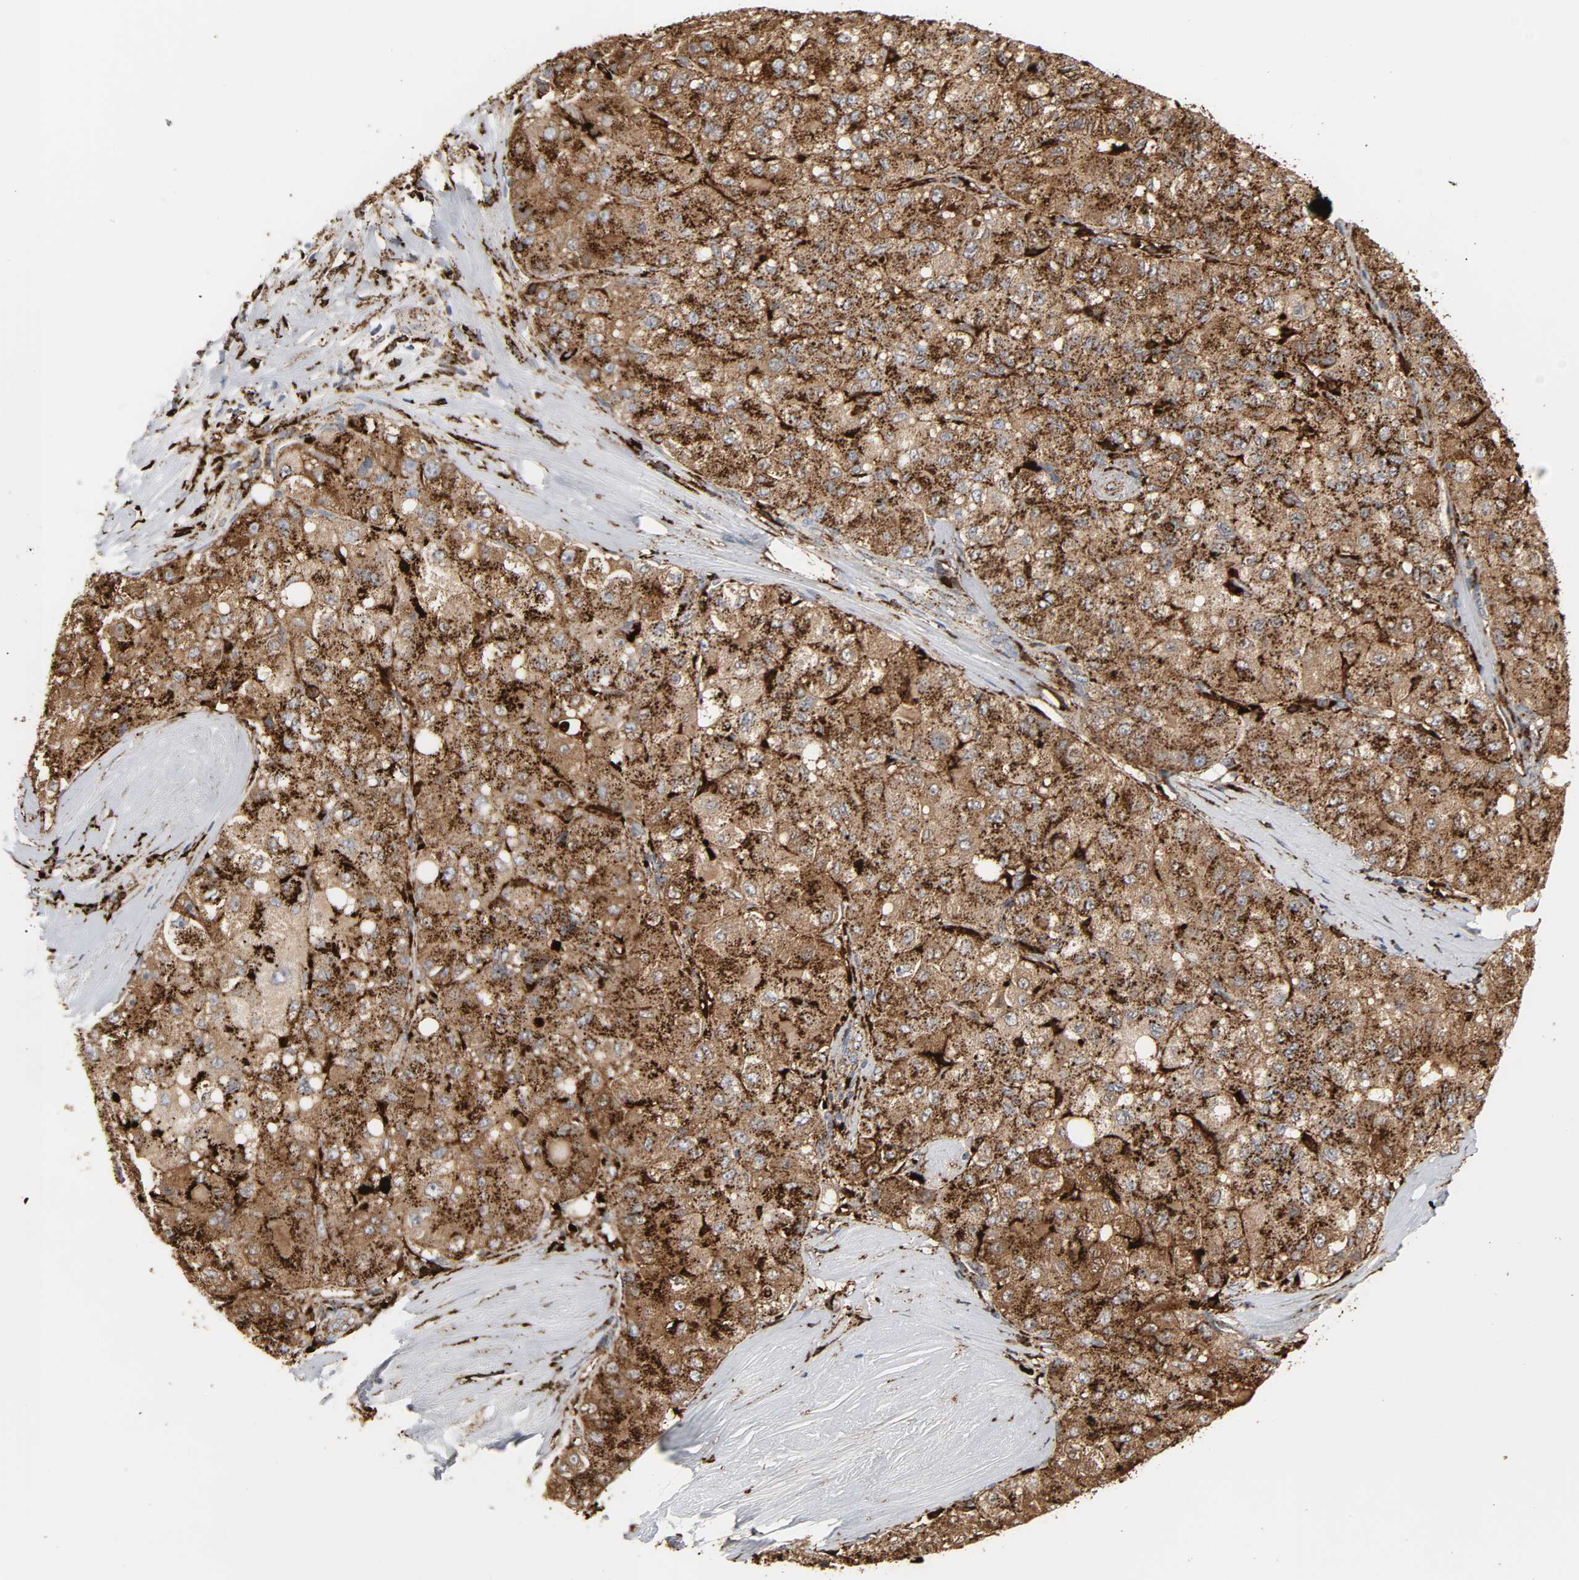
{"staining": {"intensity": "strong", "quantity": ">75%", "location": "cytoplasmic/membranous"}, "tissue": "liver cancer", "cell_type": "Tumor cells", "image_type": "cancer", "snomed": [{"axis": "morphology", "description": "Carcinoma, Hepatocellular, NOS"}, {"axis": "topography", "description": "Liver"}], "caption": "Protein expression analysis of human liver cancer reveals strong cytoplasmic/membranous staining in about >75% of tumor cells.", "gene": "PSAP", "patient": {"sex": "male", "age": 80}}